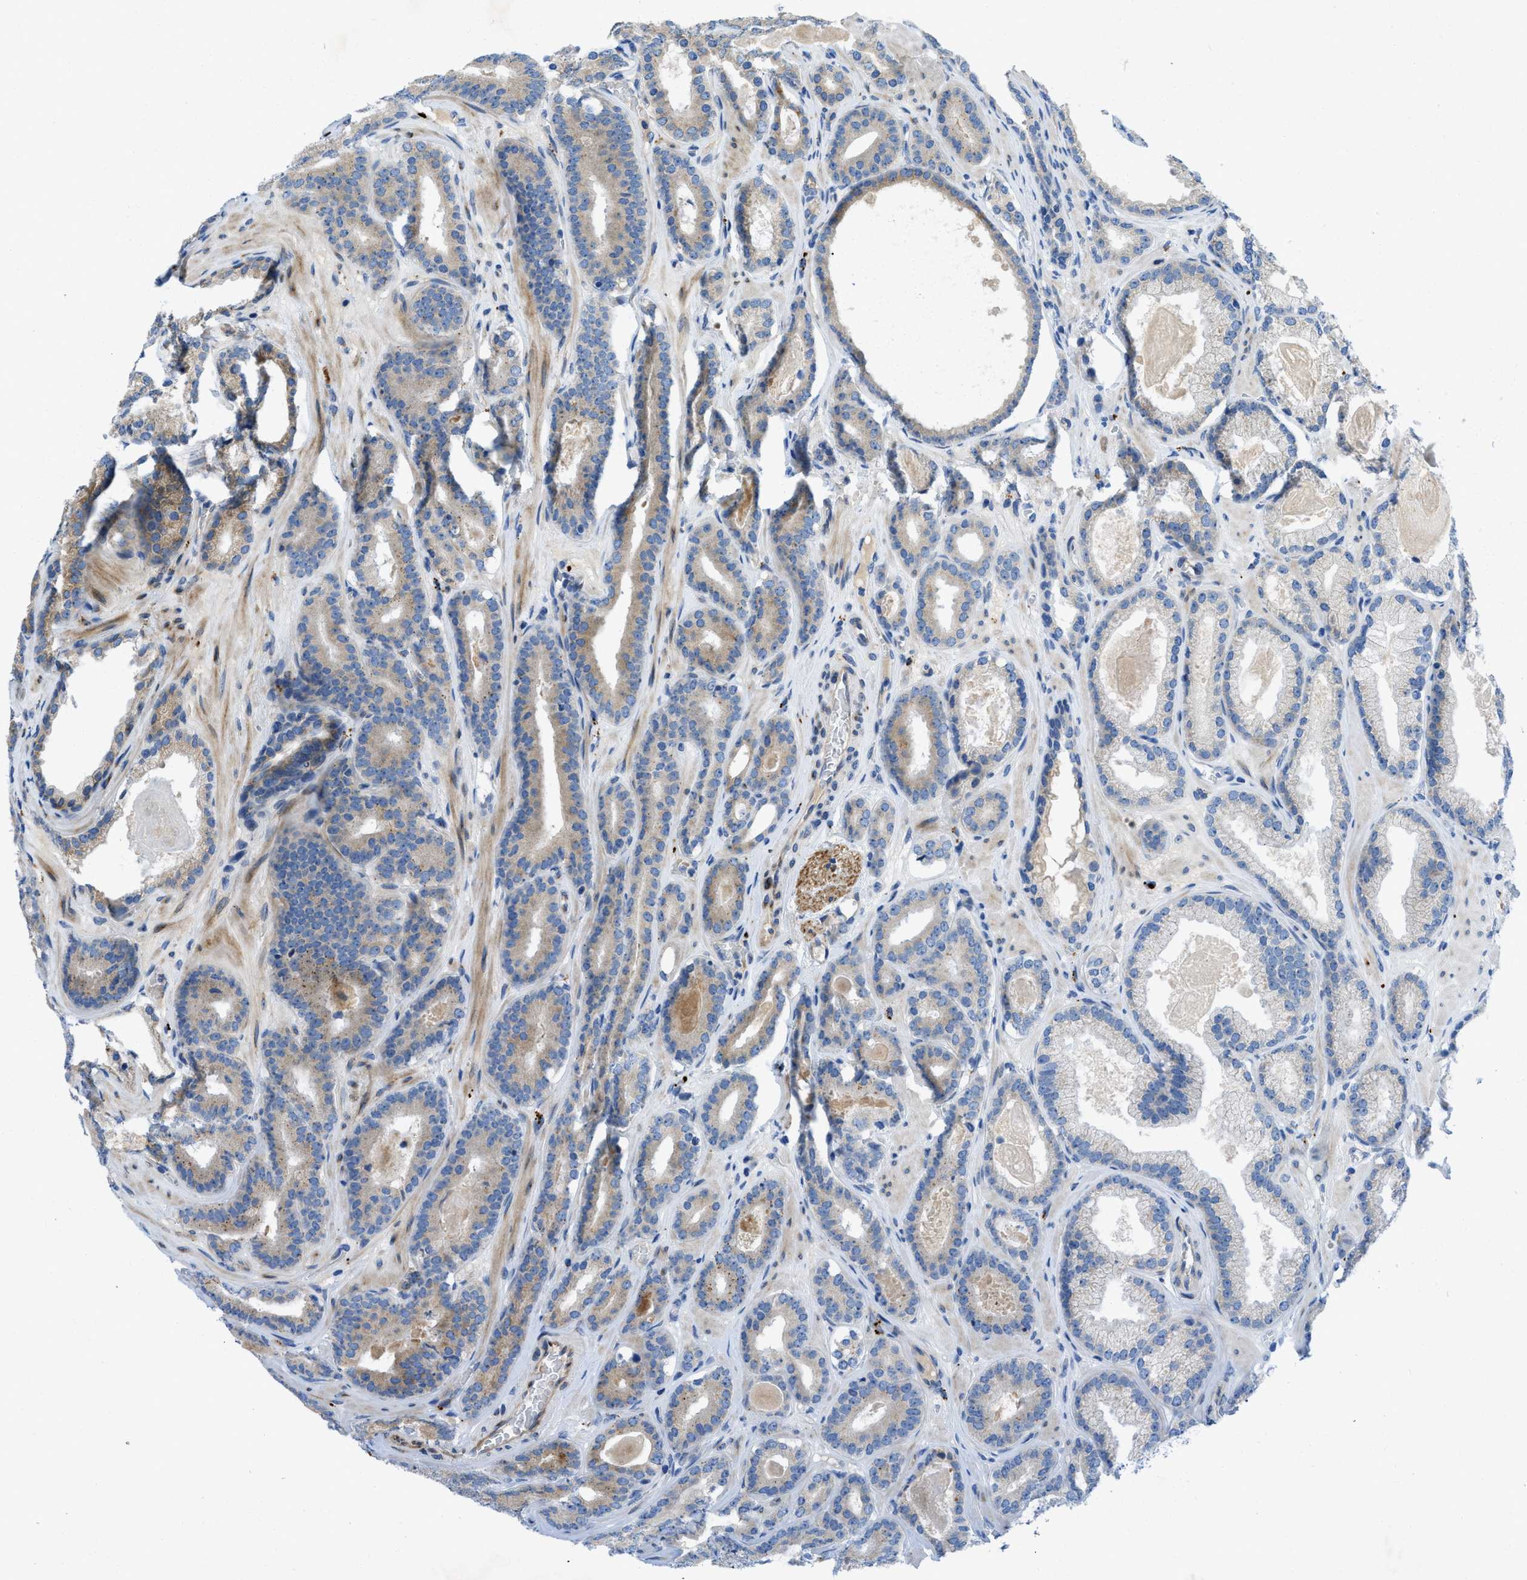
{"staining": {"intensity": "weak", "quantity": ">75%", "location": "cytoplasmic/membranous"}, "tissue": "prostate cancer", "cell_type": "Tumor cells", "image_type": "cancer", "snomed": [{"axis": "morphology", "description": "Adenocarcinoma, High grade"}, {"axis": "topography", "description": "Prostate"}], "caption": "A brown stain labels weak cytoplasmic/membranous expression of a protein in human high-grade adenocarcinoma (prostate) tumor cells.", "gene": "TMEM248", "patient": {"sex": "male", "age": 60}}